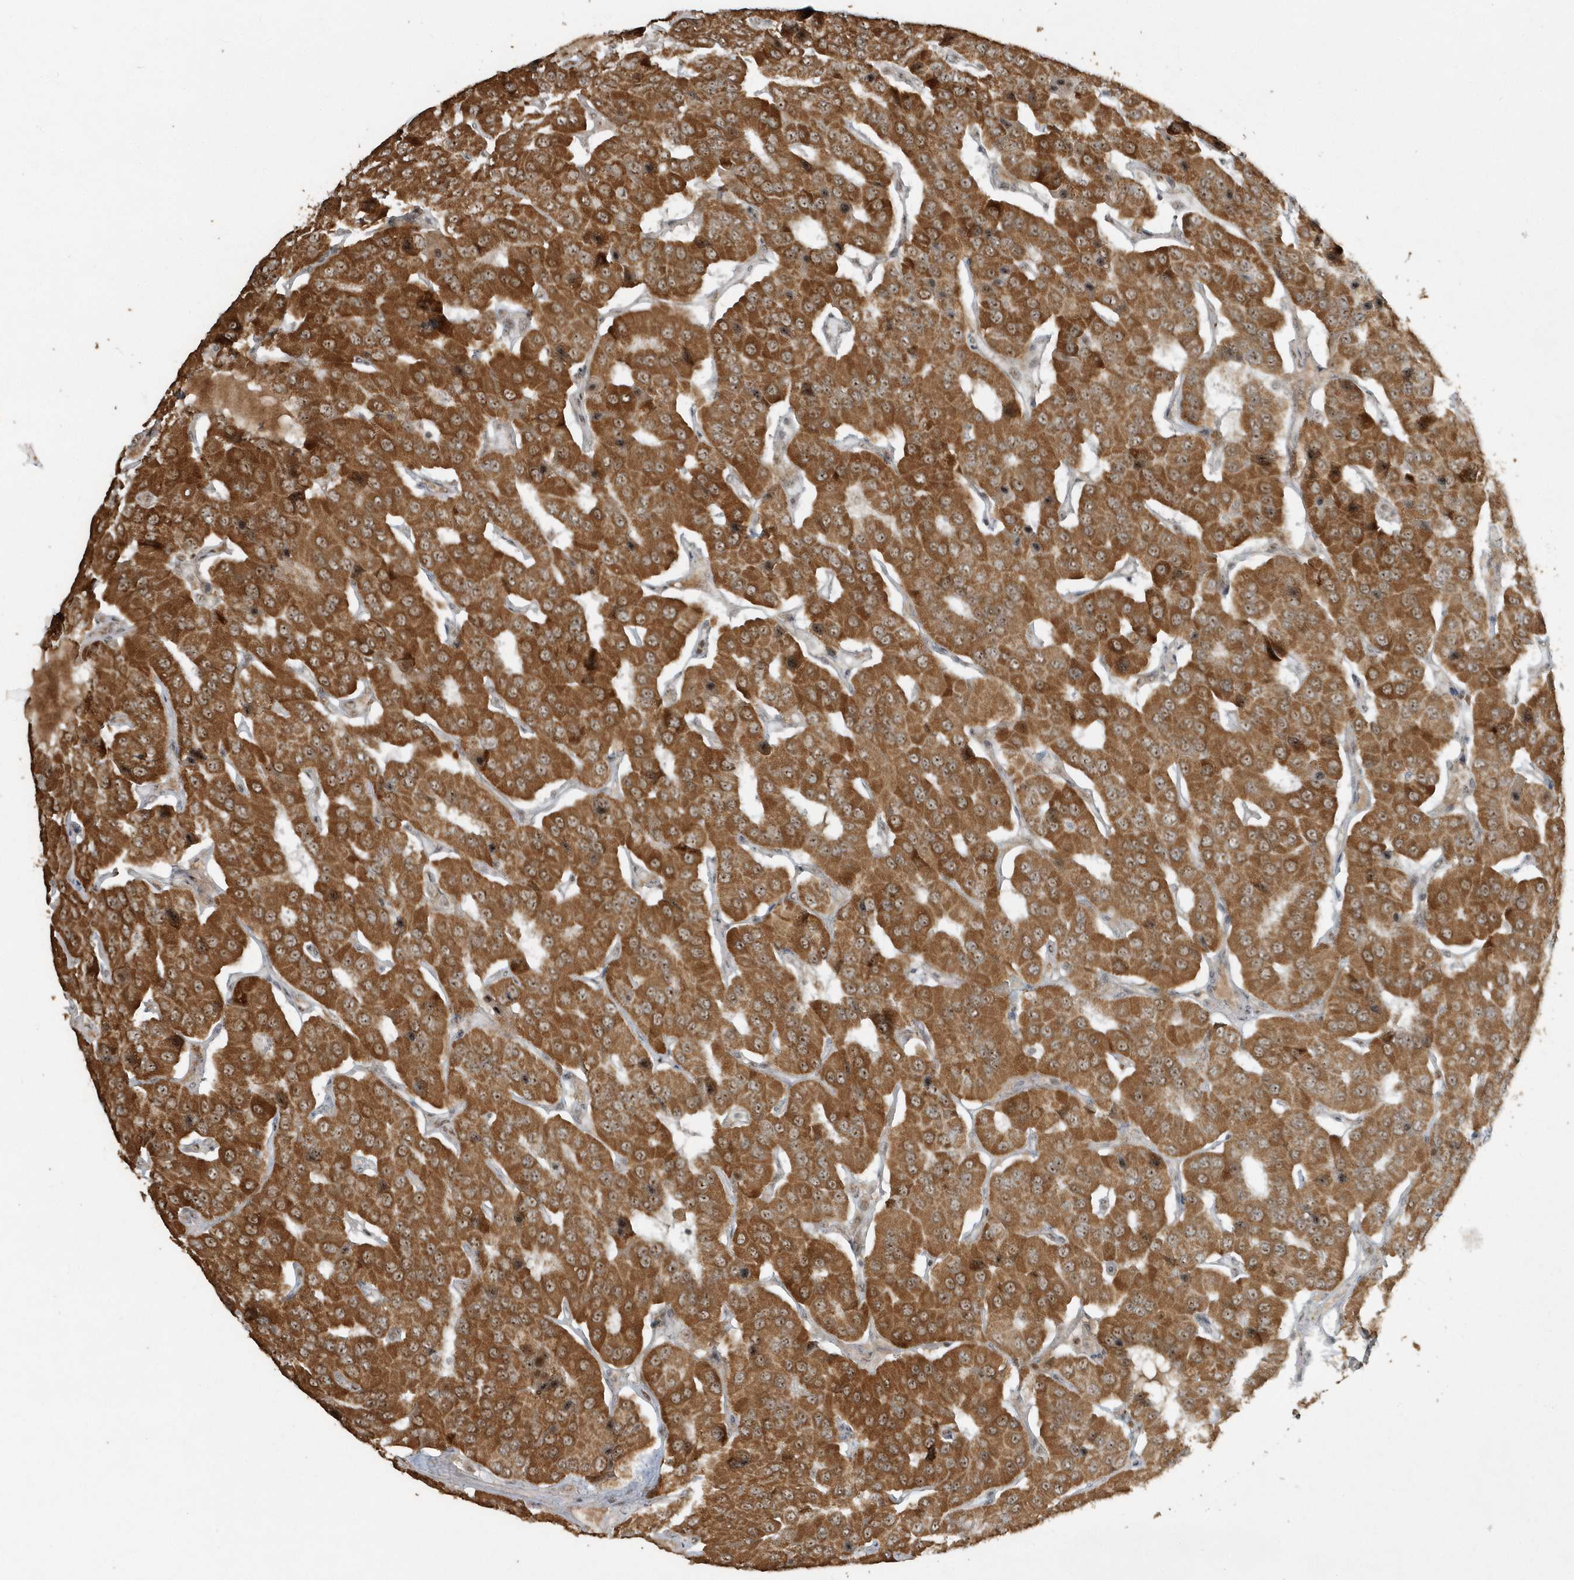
{"staining": {"intensity": "strong", "quantity": ">75%", "location": "cytoplasmic/membranous,nuclear"}, "tissue": "parathyroid gland", "cell_type": "Glandular cells", "image_type": "normal", "snomed": [{"axis": "morphology", "description": "Normal tissue, NOS"}, {"axis": "morphology", "description": "Adenoma, NOS"}, {"axis": "topography", "description": "Parathyroid gland"}], "caption": "The histopathology image shows staining of unremarkable parathyroid gland, revealing strong cytoplasmic/membranous,nuclear protein expression (brown color) within glandular cells.", "gene": "POLR3B", "patient": {"sex": "female", "age": 86}}